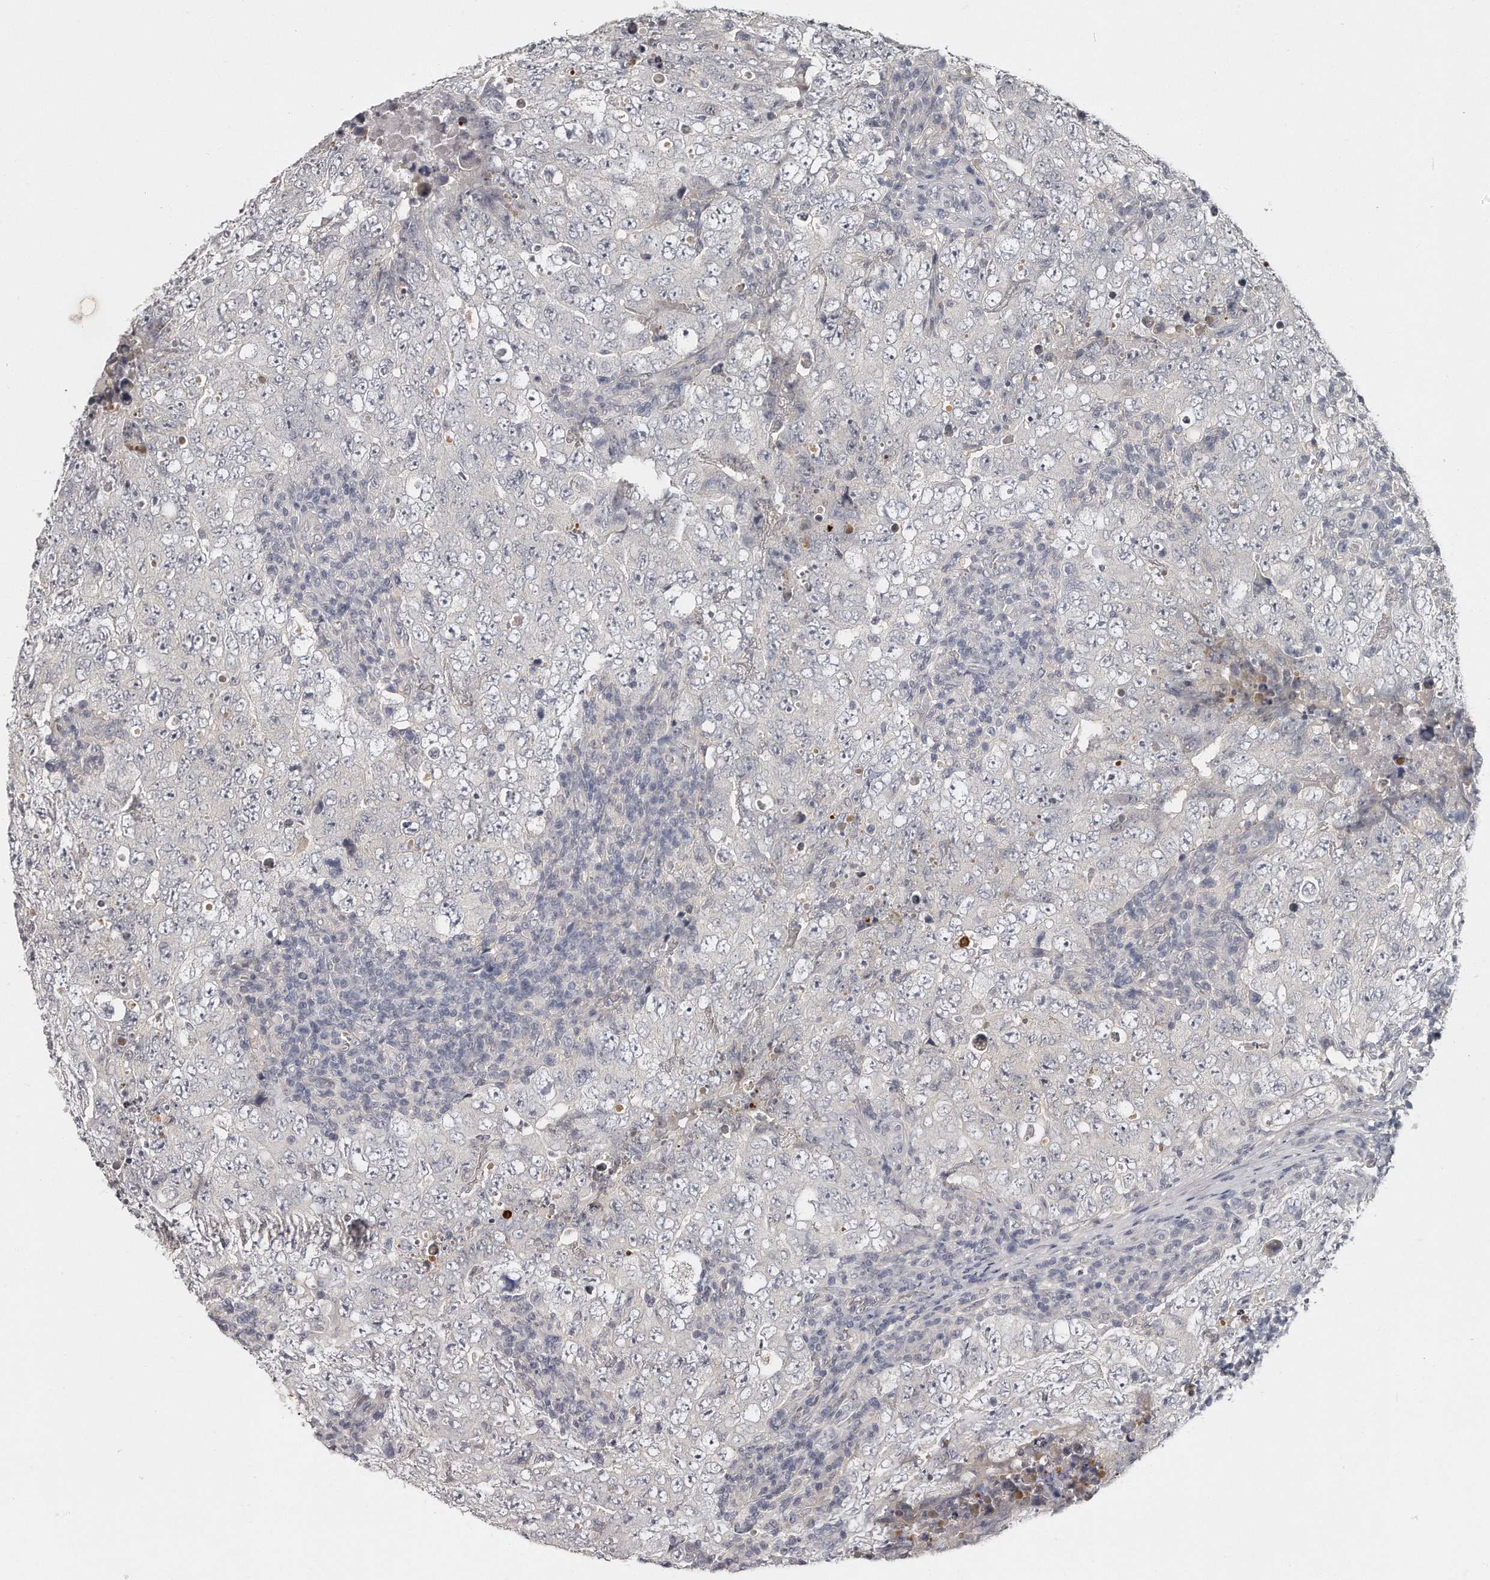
{"staining": {"intensity": "negative", "quantity": "none", "location": "none"}, "tissue": "testis cancer", "cell_type": "Tumor cells", "image_type": "cancer", "snomed": [{"axis": "morphology", "description": "Carcinoma, Embryonal, NOS"}, {"axis": "topography", "description": "Testis"}], "caption": "An IHC micrograph of embryonal carcinoma (testis) is shown. There is no staining in tumor cells of embryonal carcinoma (testis). (DAB (3,3'-diaminobenzidine) immunohistochemistry, high magnification).", "gene": "GGCT", "patient": {"sex": "male", "age": 26}}